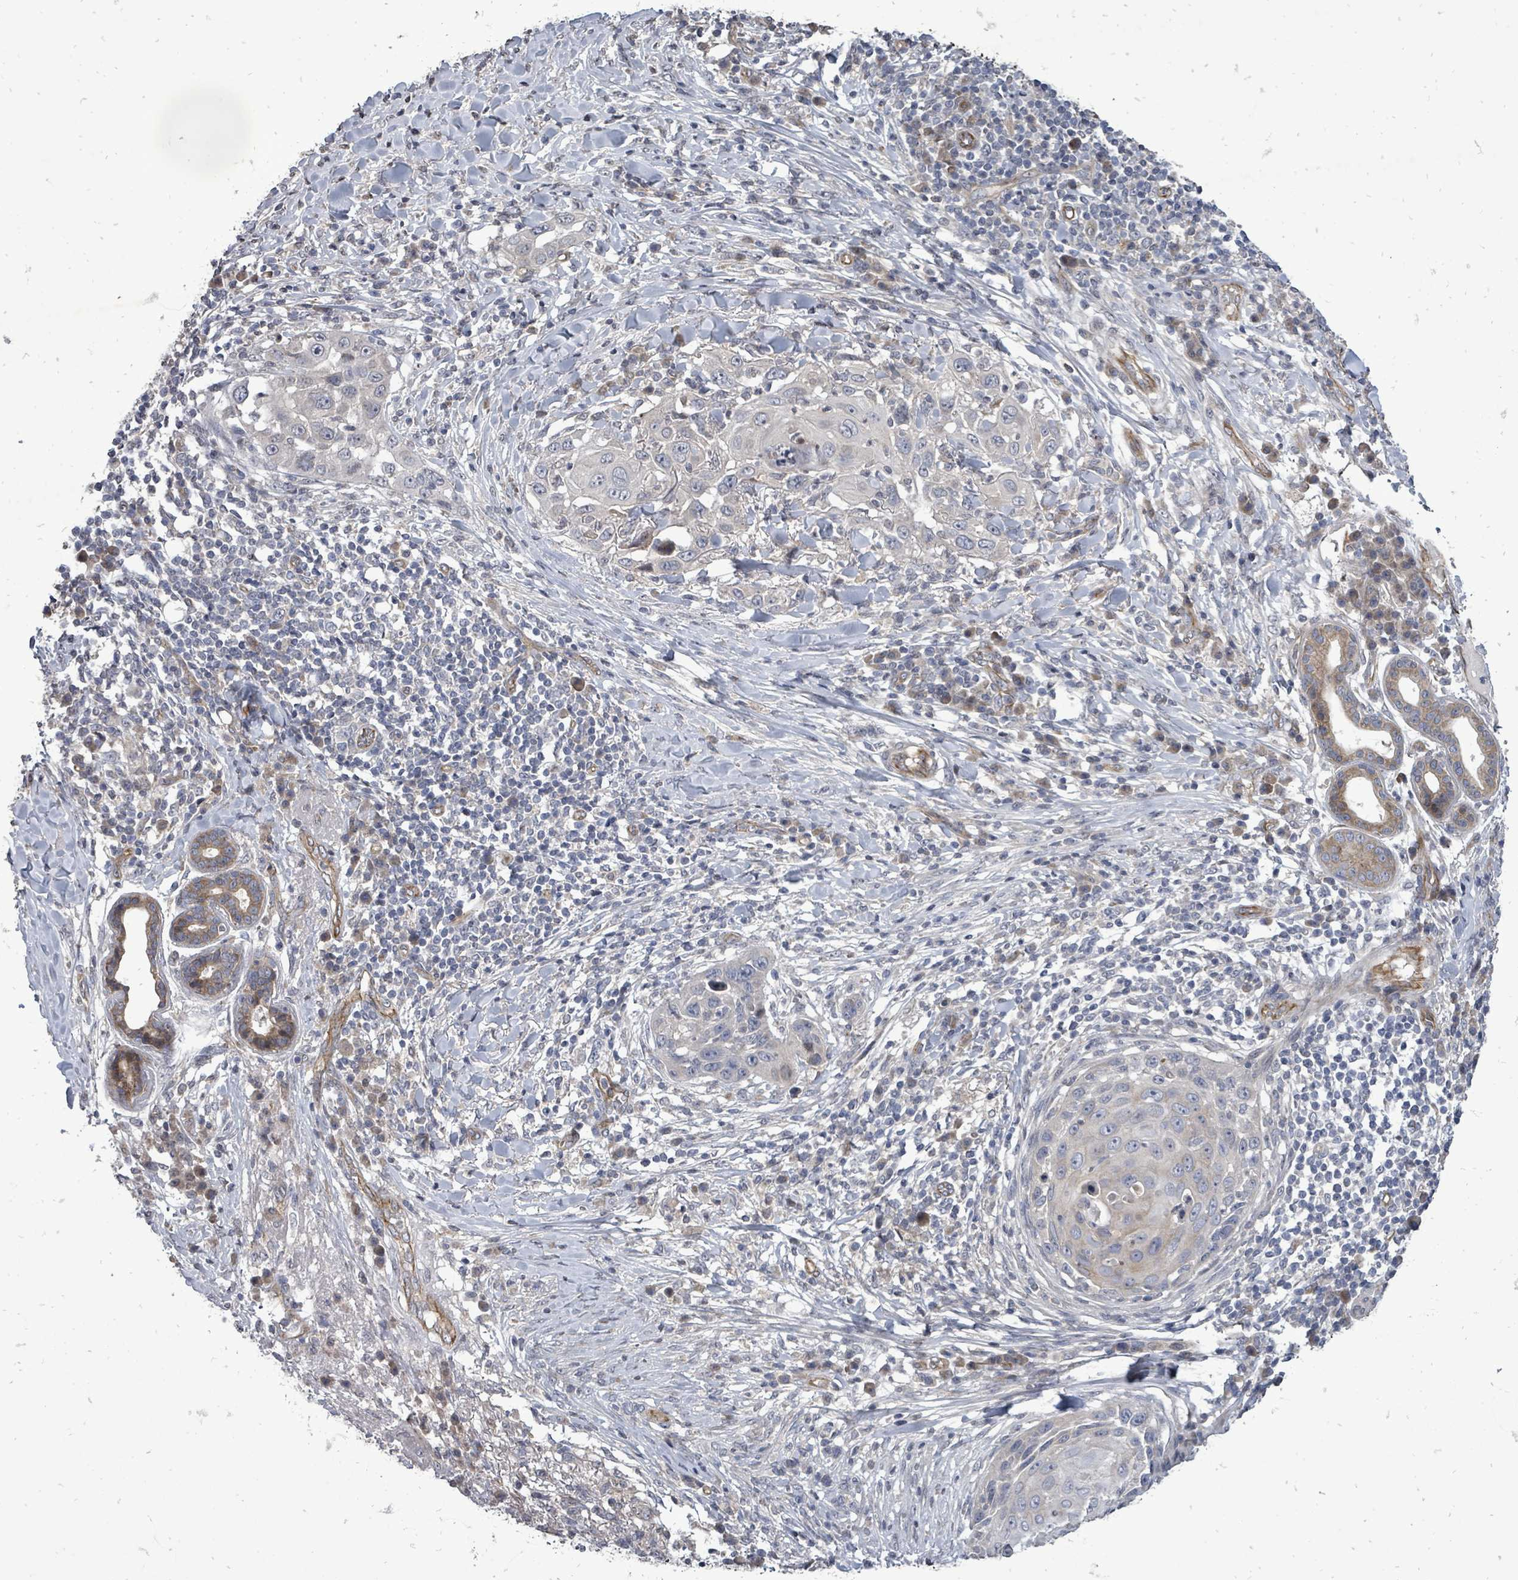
{"staining": {"intensity": "negative", "quantity": "none", "location": "none"}, "tissue": "skin cancer", "cell_type": "Tumor cells", "image_type": "cancer", "snomed": [{"axis": "morphology", "description": "Squamous cell carcinoma, NOS"}, {"axis": "topography", "description": "Skin"}], "caption": "An immunohistochemistry (IHC) micrograph of skin cancer is shown. There is no staining in tumor cells of skin cancer. (Stains: DAB immunohistochemistry (IHC) with hematoxylin counter stain, Microscopy: brightfield microscopy at high magnification).", "gene": "RALGAPB", "patient": {"sex": "female", "age": 44}}